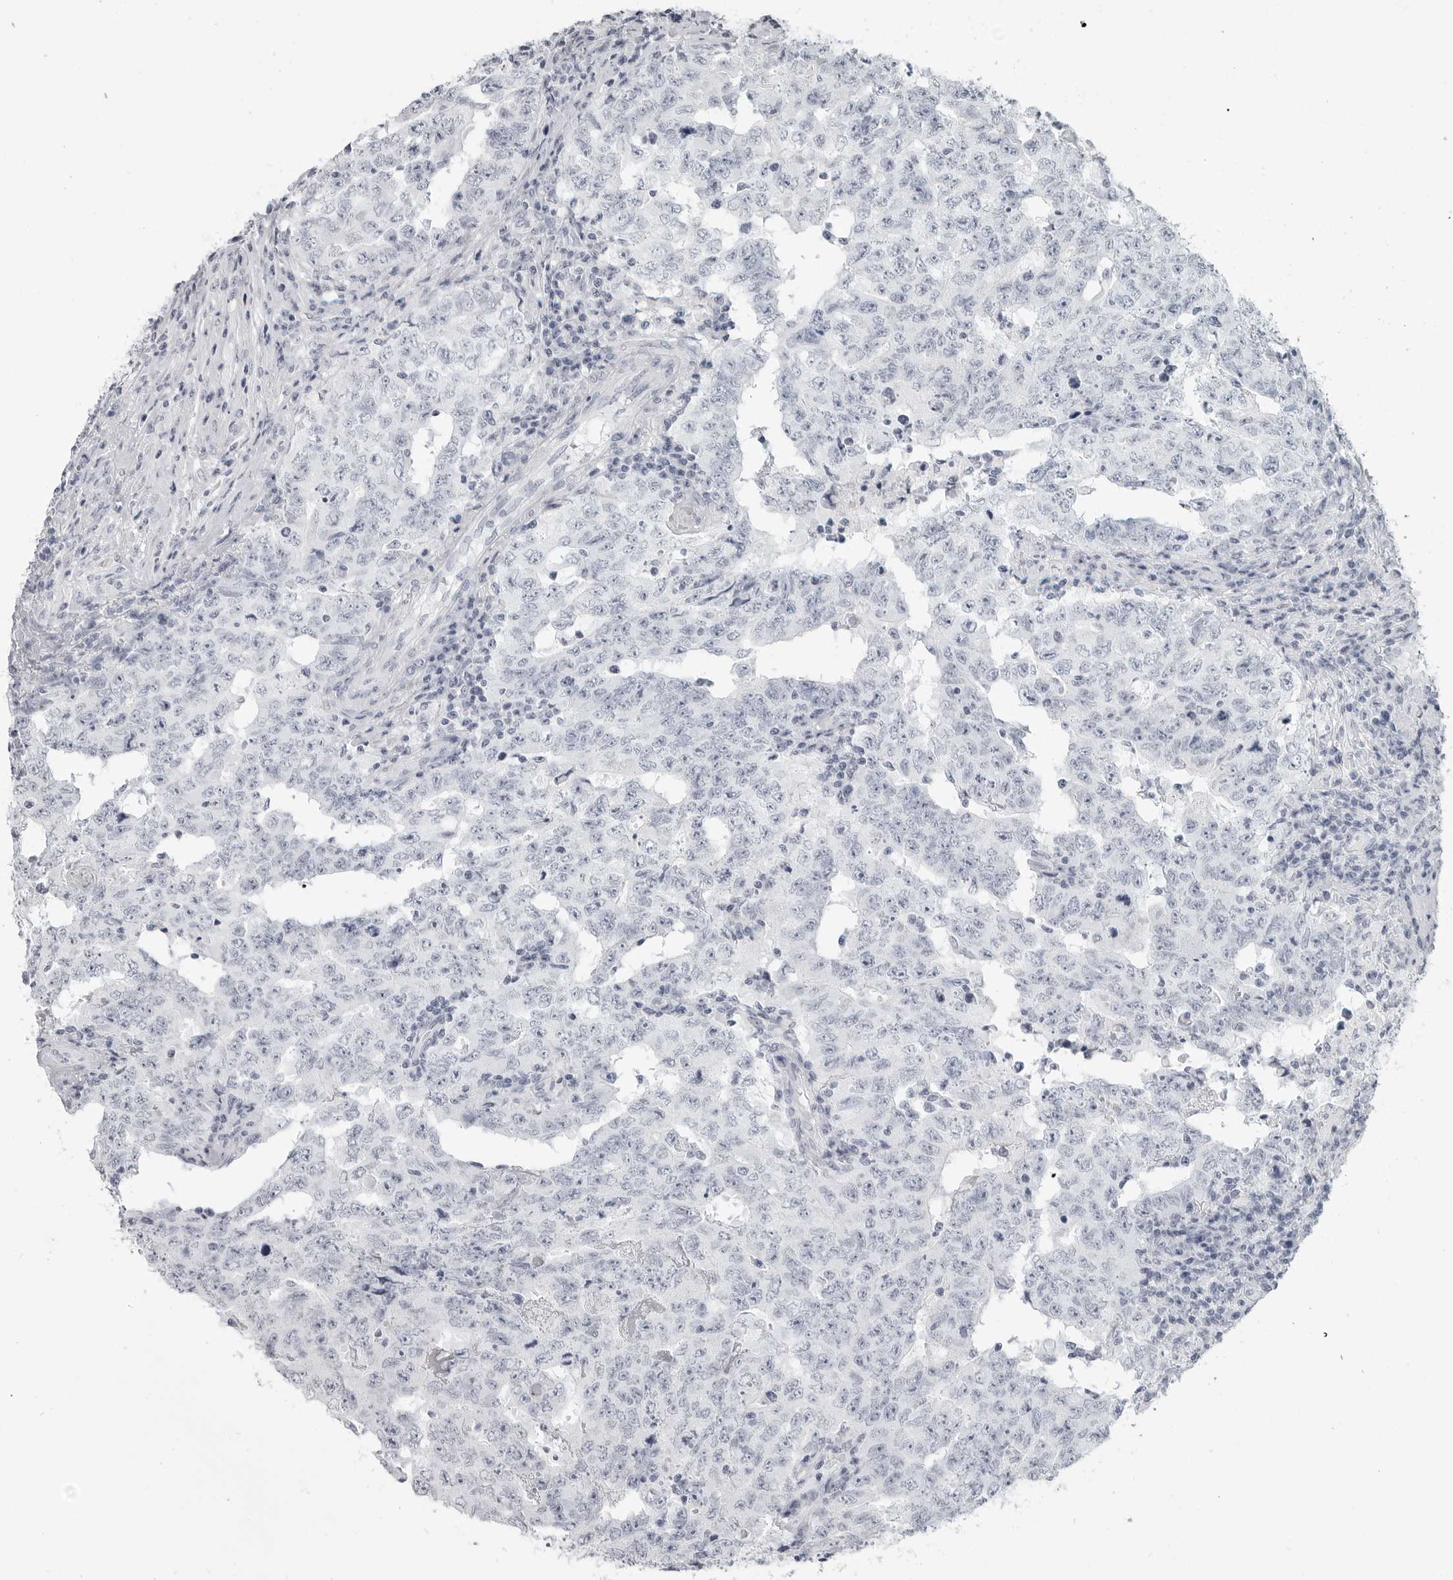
{"staining": {"intensity": "negative", "quantity": "none", "location": "none"}, "tissue": "testis cancer", "cell_type": "Tumor cells", "image_type": "cancer", "snomed": [{"axis": "morphology", "description": "Carcinoma, Embryonal, NOS"}, {"axis": "topography", "description": "Testis"}], "caption": "This is a histopathology image of immunohistochemistry staining of embryonal carcinoma (testis), which shows no positivity in tumor cells. The staining was performed using DAB to visualize the protein expression in brown, while the nuclei were stained in blue with hematoxylin (Magnification: 20x).", "gene": "LY6D", "patient": {"sex": "male", "age": 26}}